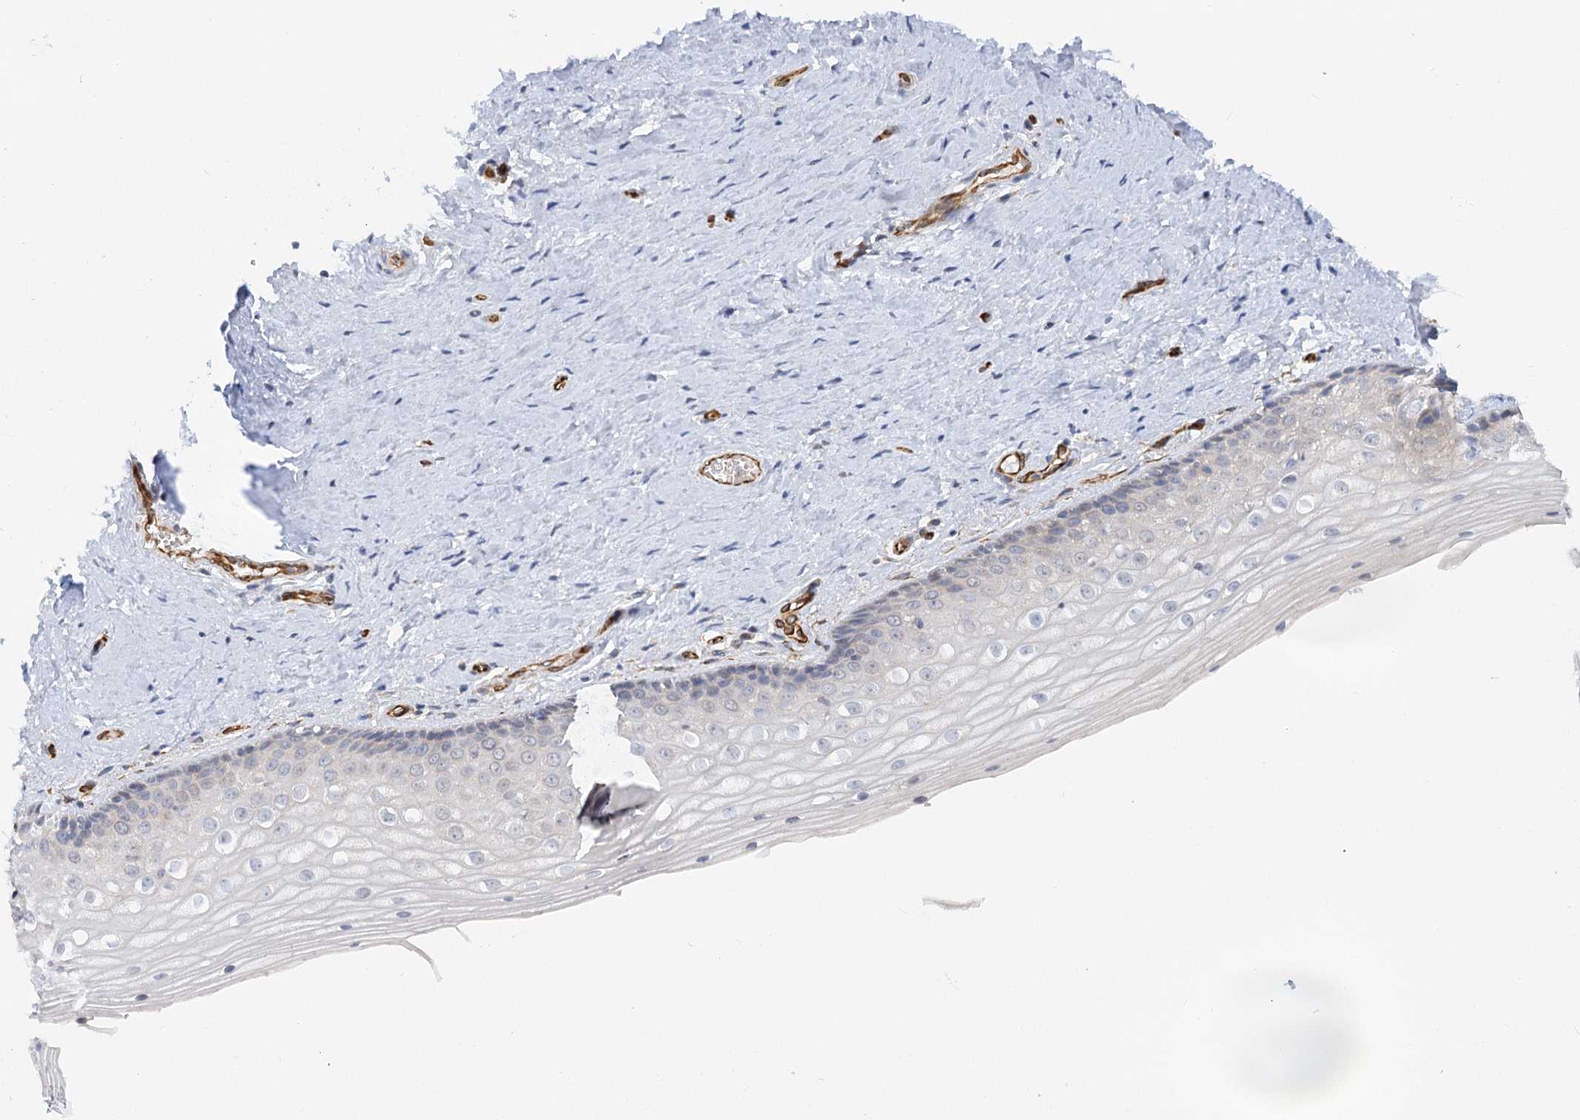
{"staining": {"intensity": "negative", "quantity": "none", "location": "none"}, "tissue": "vagina", "cell_type": "Squamous epithelial cells", "image_type": "normal", "snomed": [{"axis": "morphology", "description": "Normal tissue, NOS"}, {"axis": "topography", "description": "Vagina"}], "caption": "Immunohistochemistry micrograph of unremarkable human vagina stained for a protein (brown), which shows no positivity in squamous epithelial cells.", "gene": "NELL2", "patient": {"sex": "female", "age": 46}}